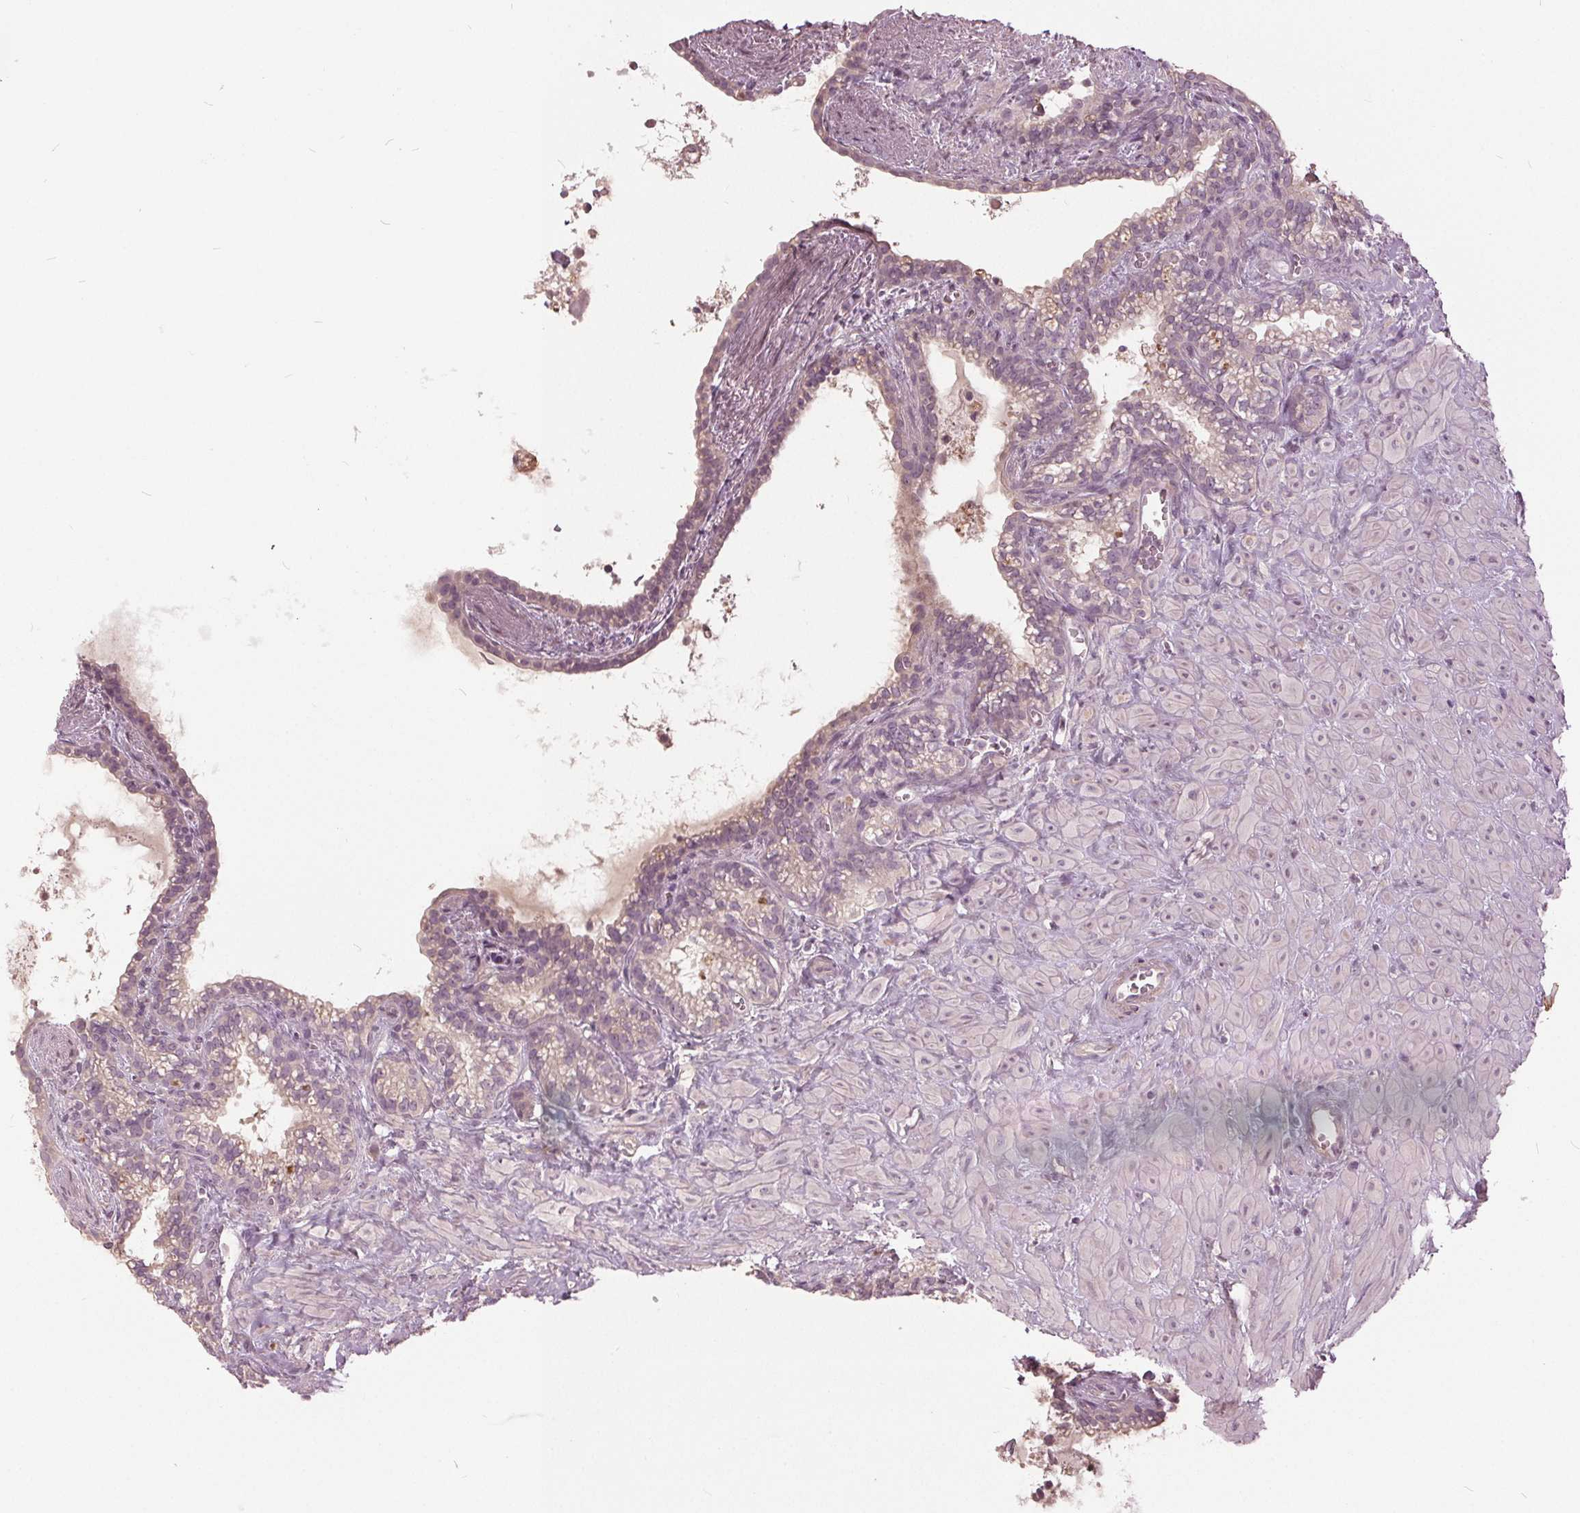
{"staining": {"intensity": "negative", "quantity": "none", "location": "none"}, "tissue": "seminal vesicle", "cell_type": "Glandular cells", "image_type": "normal", "snomed": [{"axis": "morphology", "description": "Normal tissue, NOS"}, {"axis": "topography", "description": "Seminal veicle"}], "caption": "Immunohistochemical staining of benign human seminal vesicle displays no significant positivity in glandular cells.", "gene": "KLK13", "patient": {"sex": "male", "age": 76}}